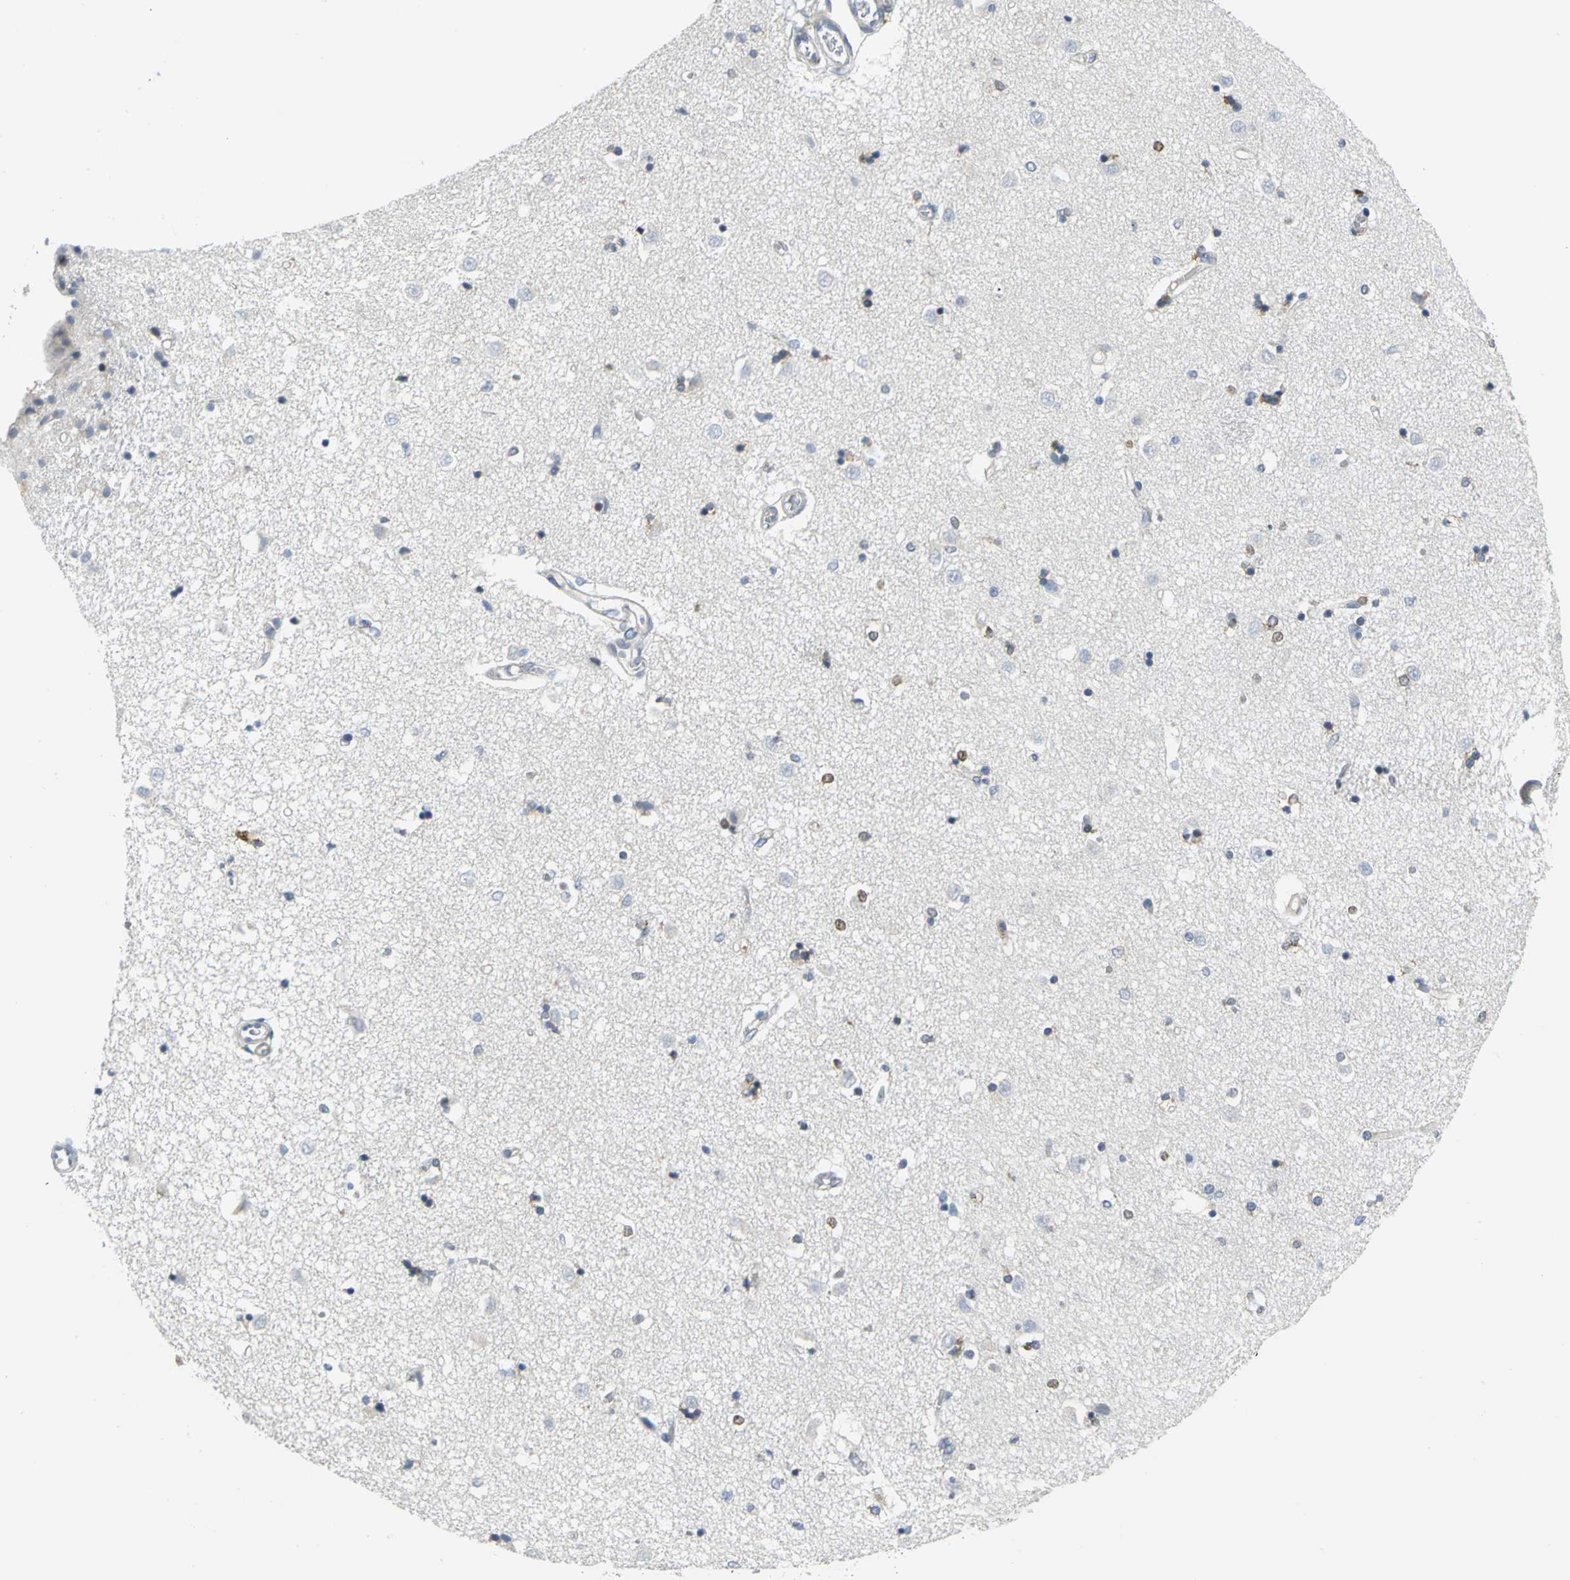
{"staining": {"intensity": "weak", "quantity": "<25%", "location": "cytoplasmic/membranous,nuclear"}, "tissue": "caudate", "cell_type": "Glial cells", "image_type": "normal", "snomed": [{"axis": "morphology", "description": "Normal tissue, NOS"}, {"axis": "topography", "description": "Lateral ventricle wall"}], "caption": "DAB (3,3'-diaminobenzidine) immunohistochemical staining of unremarkable caudate shows no significant expression in glial cells.", "gene": "YBX1", "patient": {"sex": "female", "age": 54}}